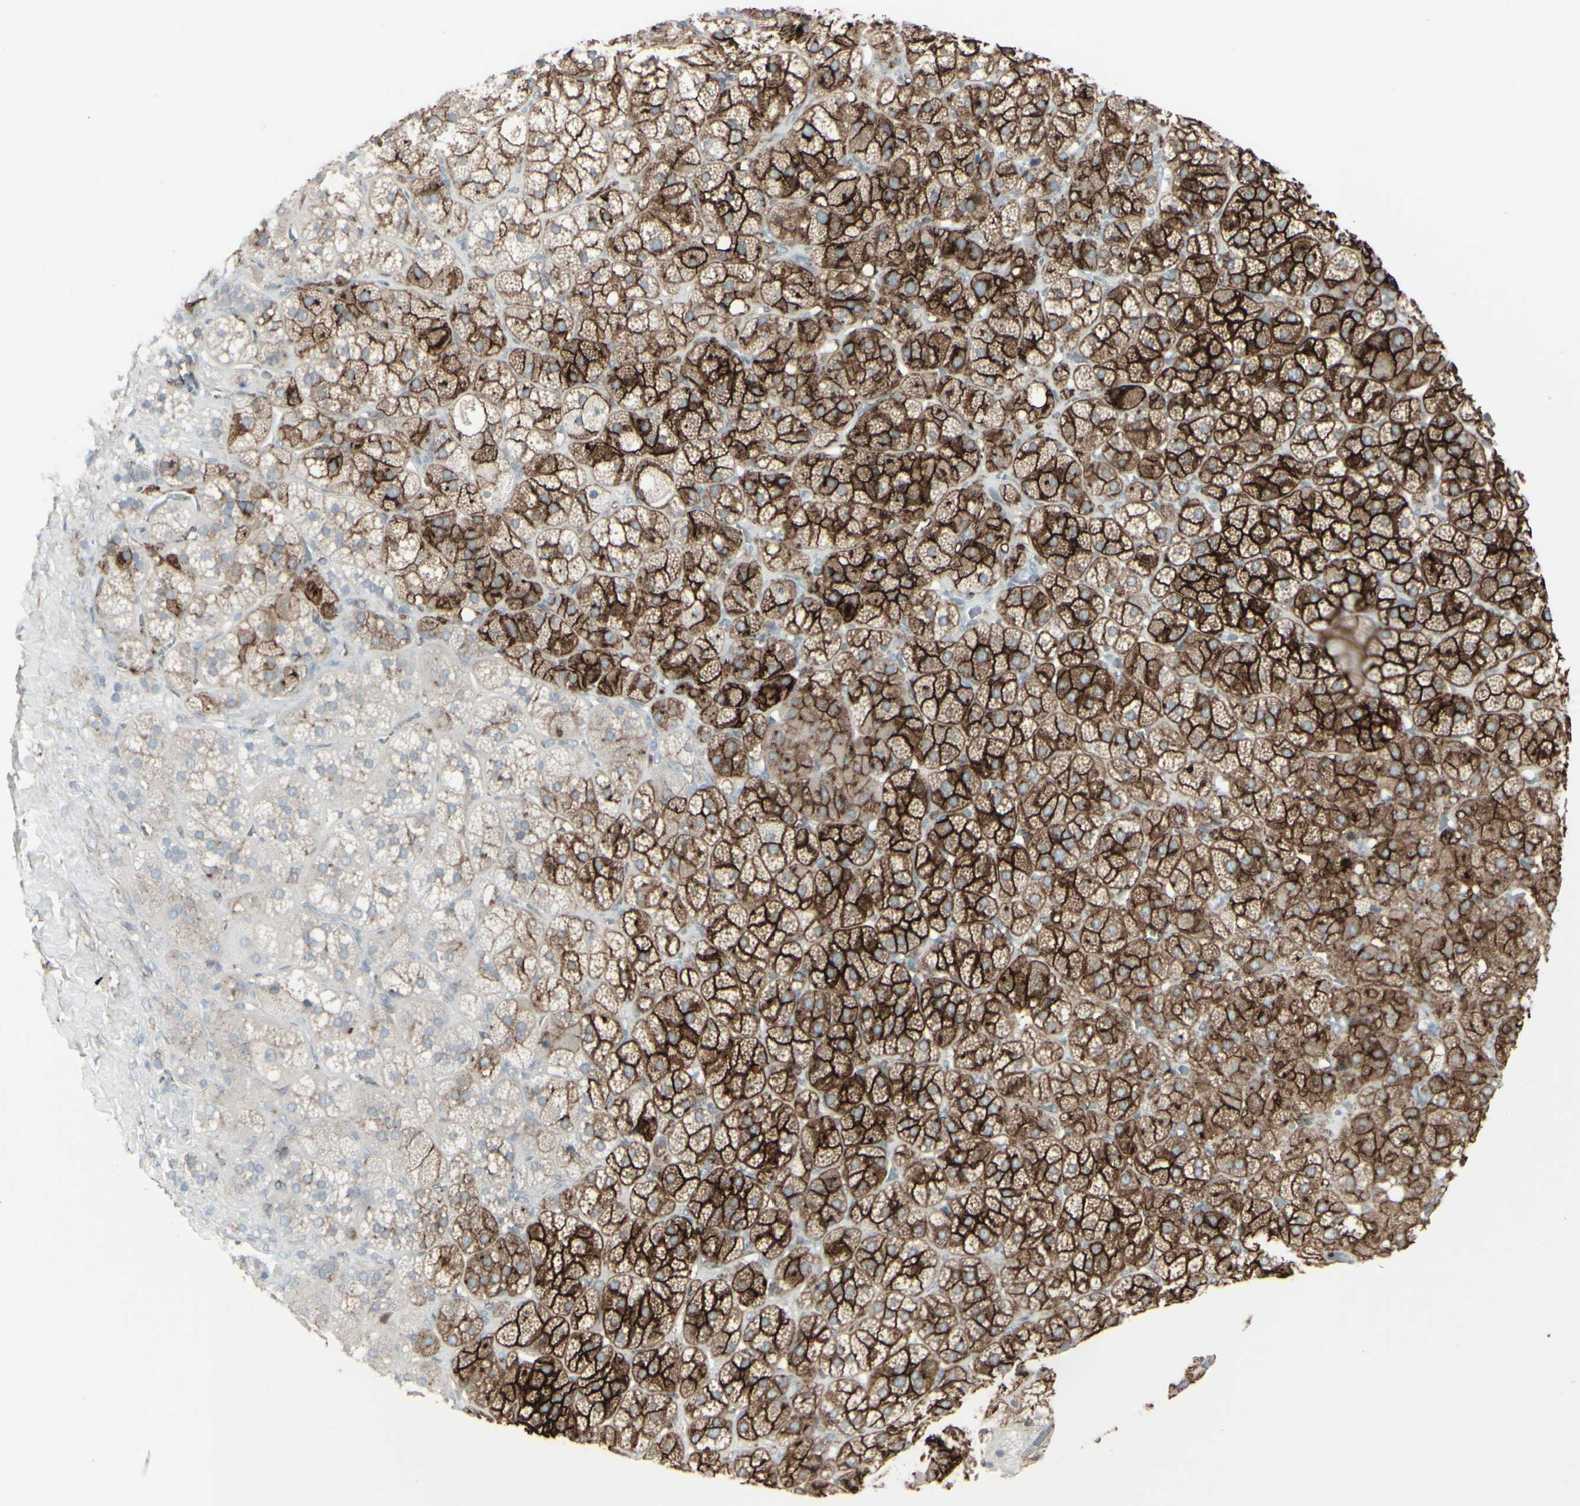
{"staining": {"intensity": "strong", "quantity": "25%-75%", "location": "cytoplasmic/membranous"}, "tissue": "adrenal gland", "cell_type": "Glandular cells", "image_type": "normal", "snomed": [{"axis": "morphology", "description": "Normal tissue, NOS"}, {"axis": "topography", "description": "Adrenal gland"}], "caption": "Approximately 25%-75% of glandular cells in normal adrenal gland display strong cytoplasmic/membranous protein staining as visualized by brown immunohistochemical staining.", "gene": "GJA1", "patient": {"sex": "female", "age": 71}}